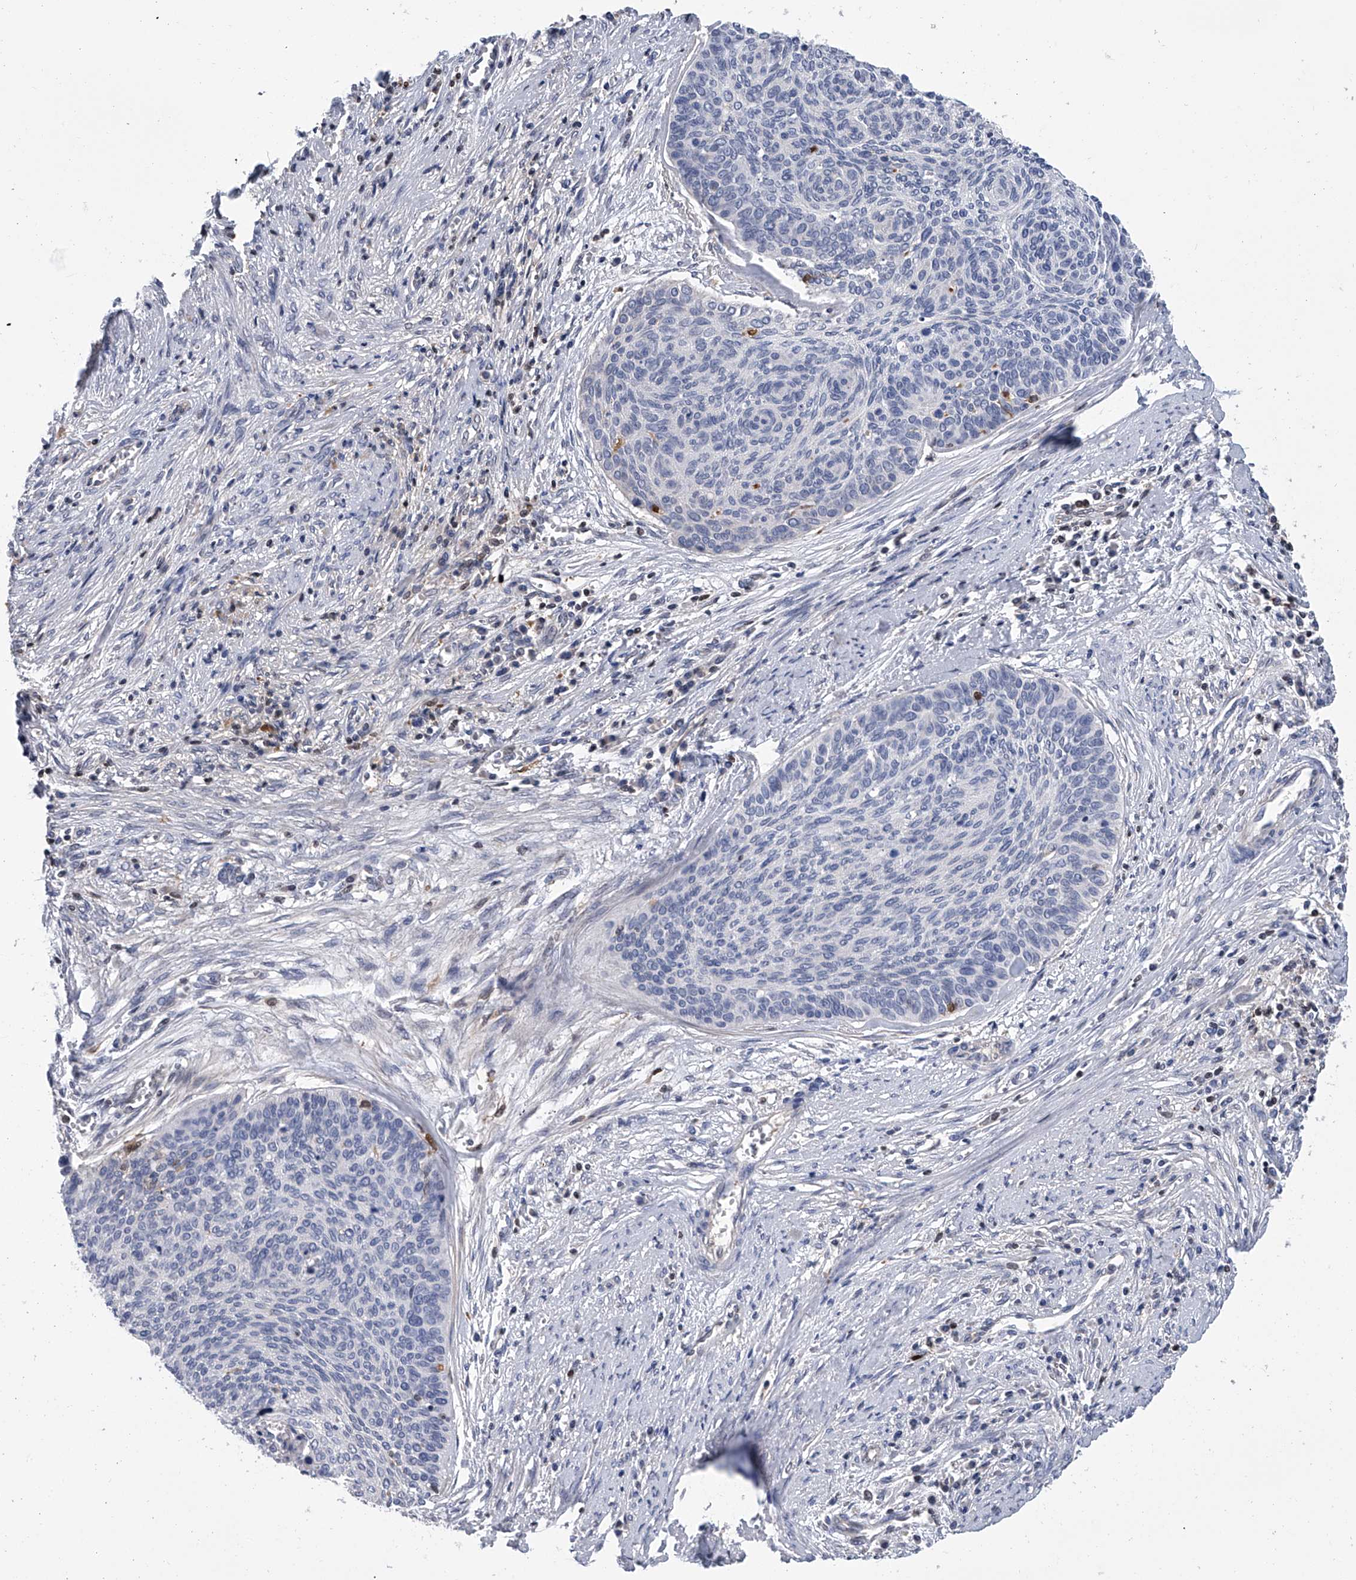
{"staining": {"intensity": "negative", "quantity": "none", "location": "none"}, "tissue": "cervical cancer", "cell_type": "Tumor cells", "image_type": "cancer", "snomed": [{"axis": "morphology", "description": "Squamous cell carcinoma, NOS"}, {"axis": "topography", "description": "Cervix"}], "caption": "Tumor cells are negative for brown protein staining in cervical squamous cell carcinoma.", "gene": "SERPINB9", "patient": {"sex": "female", "age": 55}}